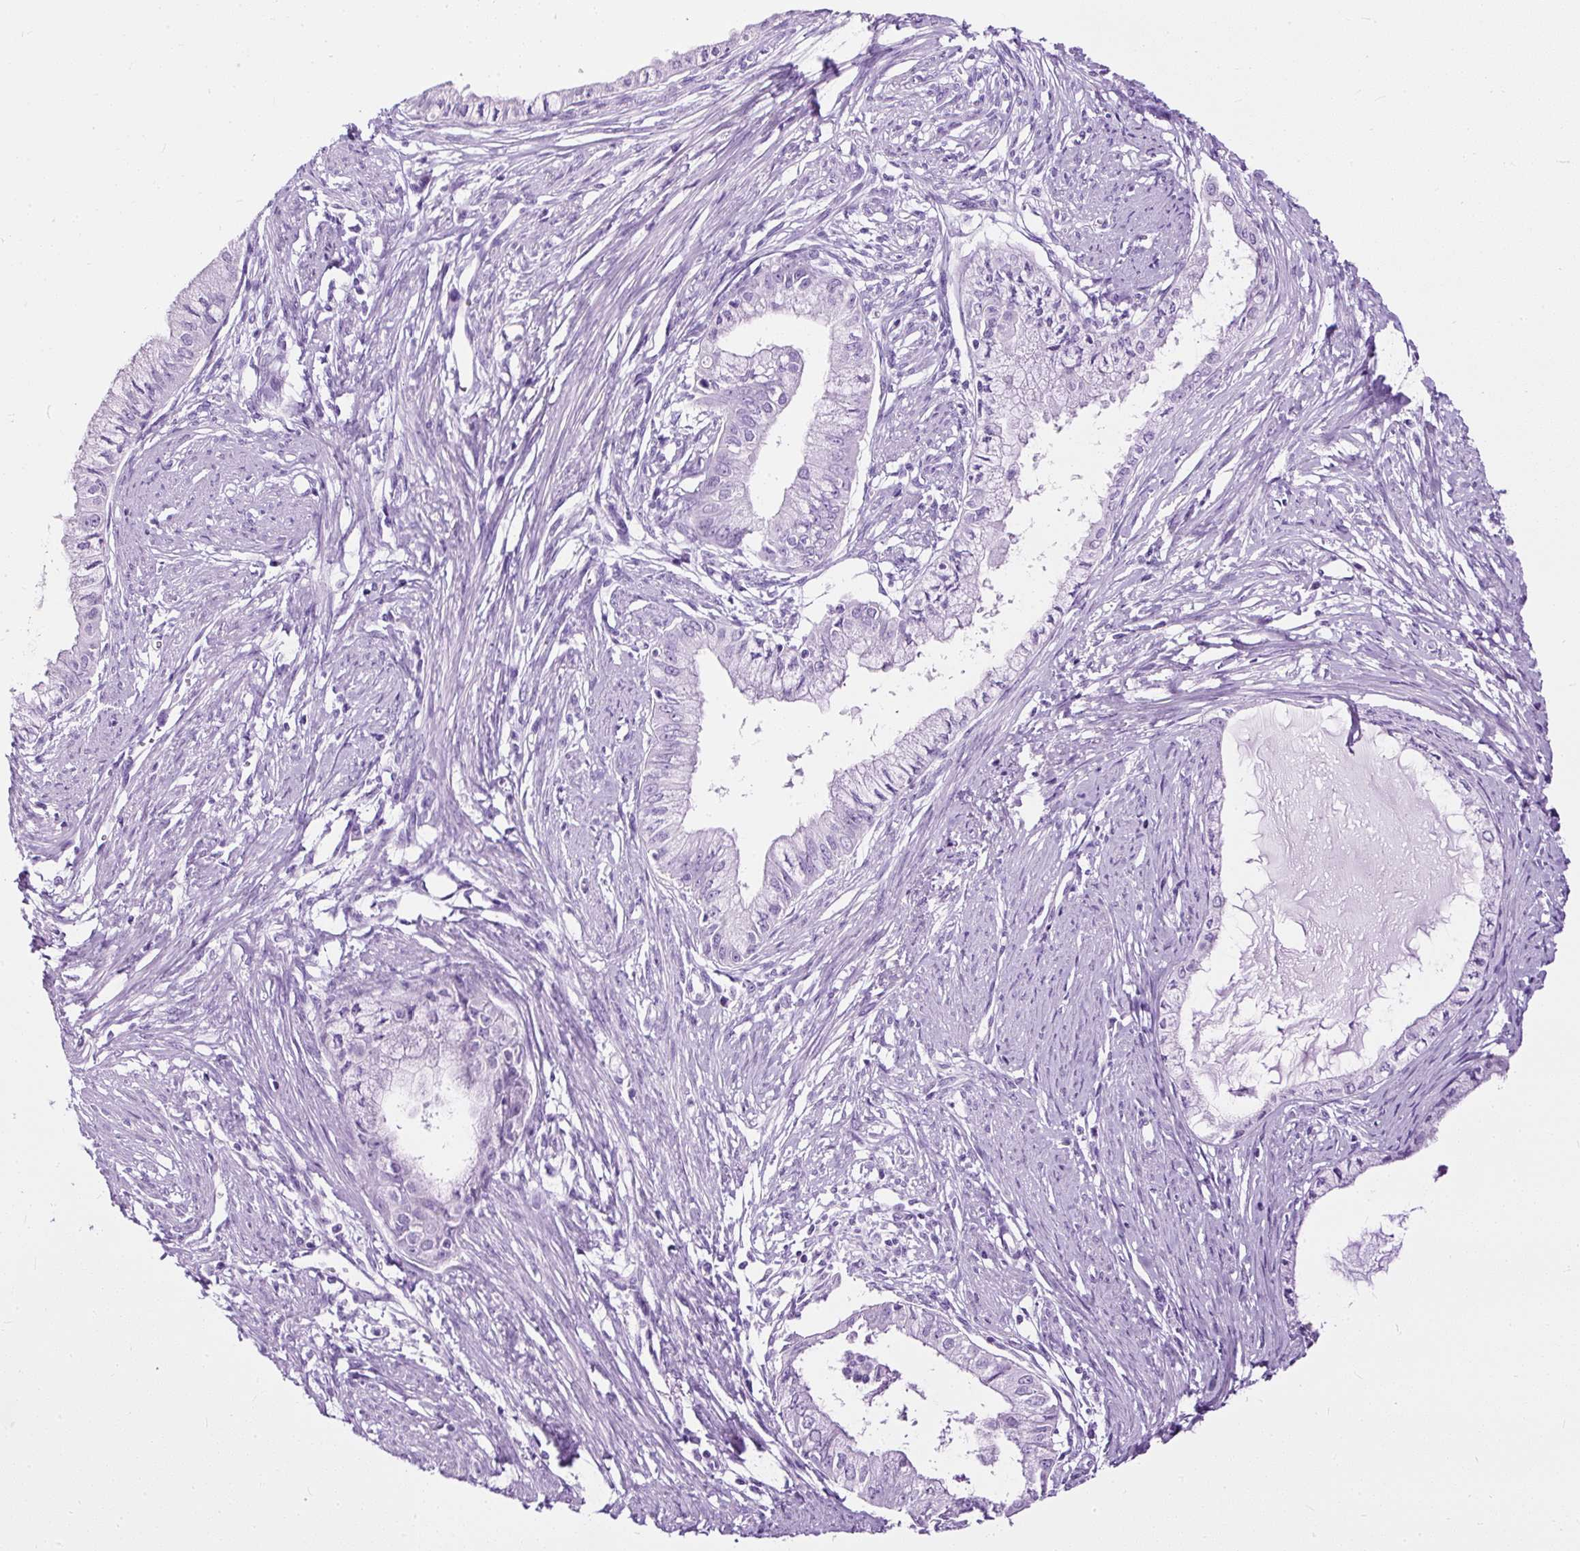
{"staining": {"intensity": "negative", "quantity": "none", "location": "none"}, "tissue": "endometrial cancer", "cell_type": "Tumor cells", "image_type": "cancer", "snomed": [{"axis": "morphology", "description": "Adenocarcinoma, NOS"}, {"axis": "topography", "description": "Endometrium"}], "caption": "A histopathology image of adenocarcinoma (endometrial) stained for a protein demonstrates no brown staining in tumor cells.", "gene": "NTS", "patient": {"sex": "female", "age": 76}}